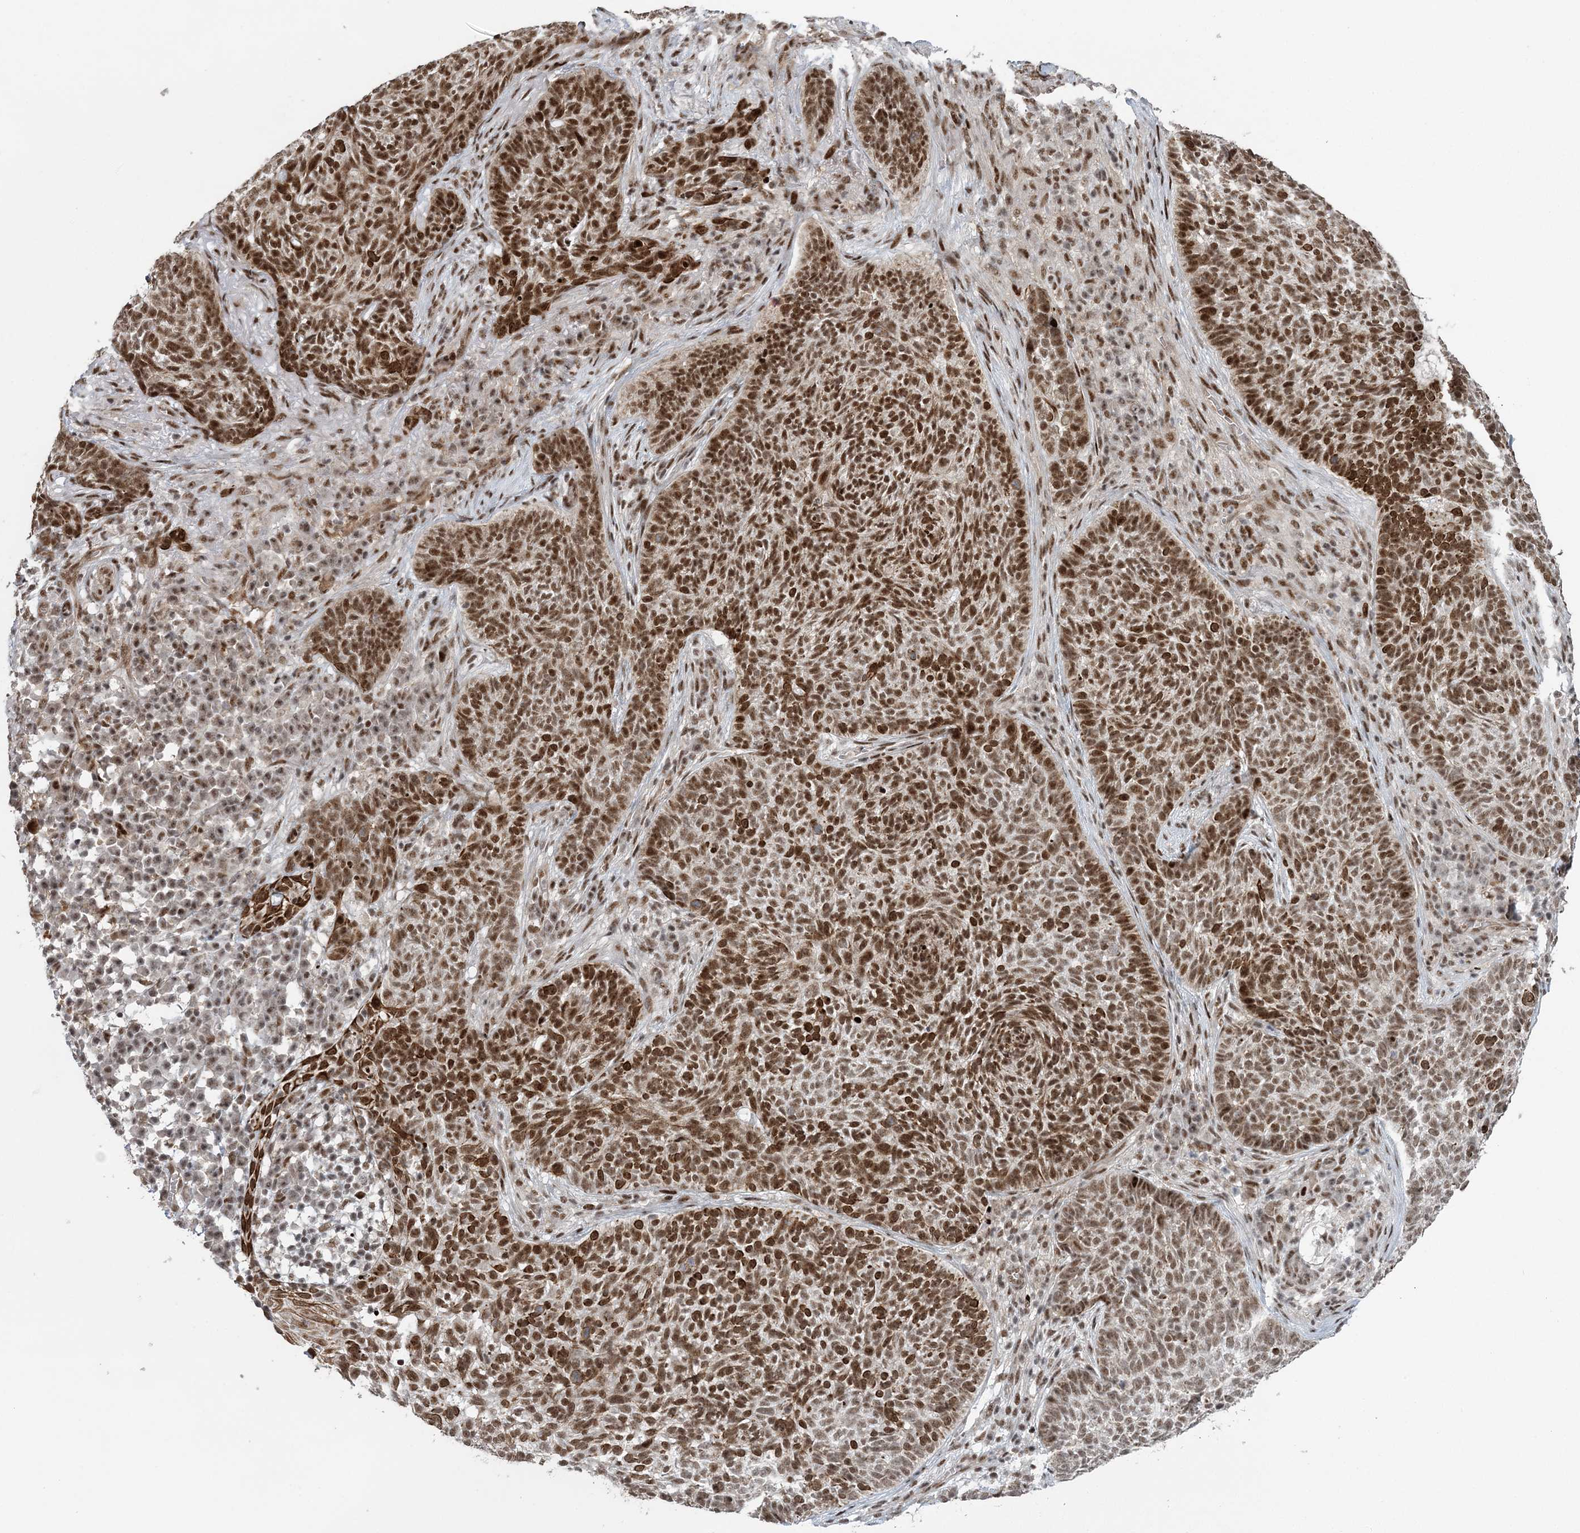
{"staining": {"intensity": "strong", "quantity": ">75%", "location": "nuclear"}, "tissue": "skin cancer", "cell_type": "Tumor cells", "image_type": "cancer", "snomed": [{"axis": "morphology", "description": "Basal cell carcinoma"}, {"axis": "topography", "description": "Skin"}], "caption": "Immunohistochemical staining of human skin cancer displays high levels of strong nuclear positivity in about >75% of tumor cells. (Stains: DAB in brown, nuclei in blue, Microscopy: brightfield microscopy at high magnification).", "gene": "CWC22", "patient": {"sex": "male", "age": 85}}